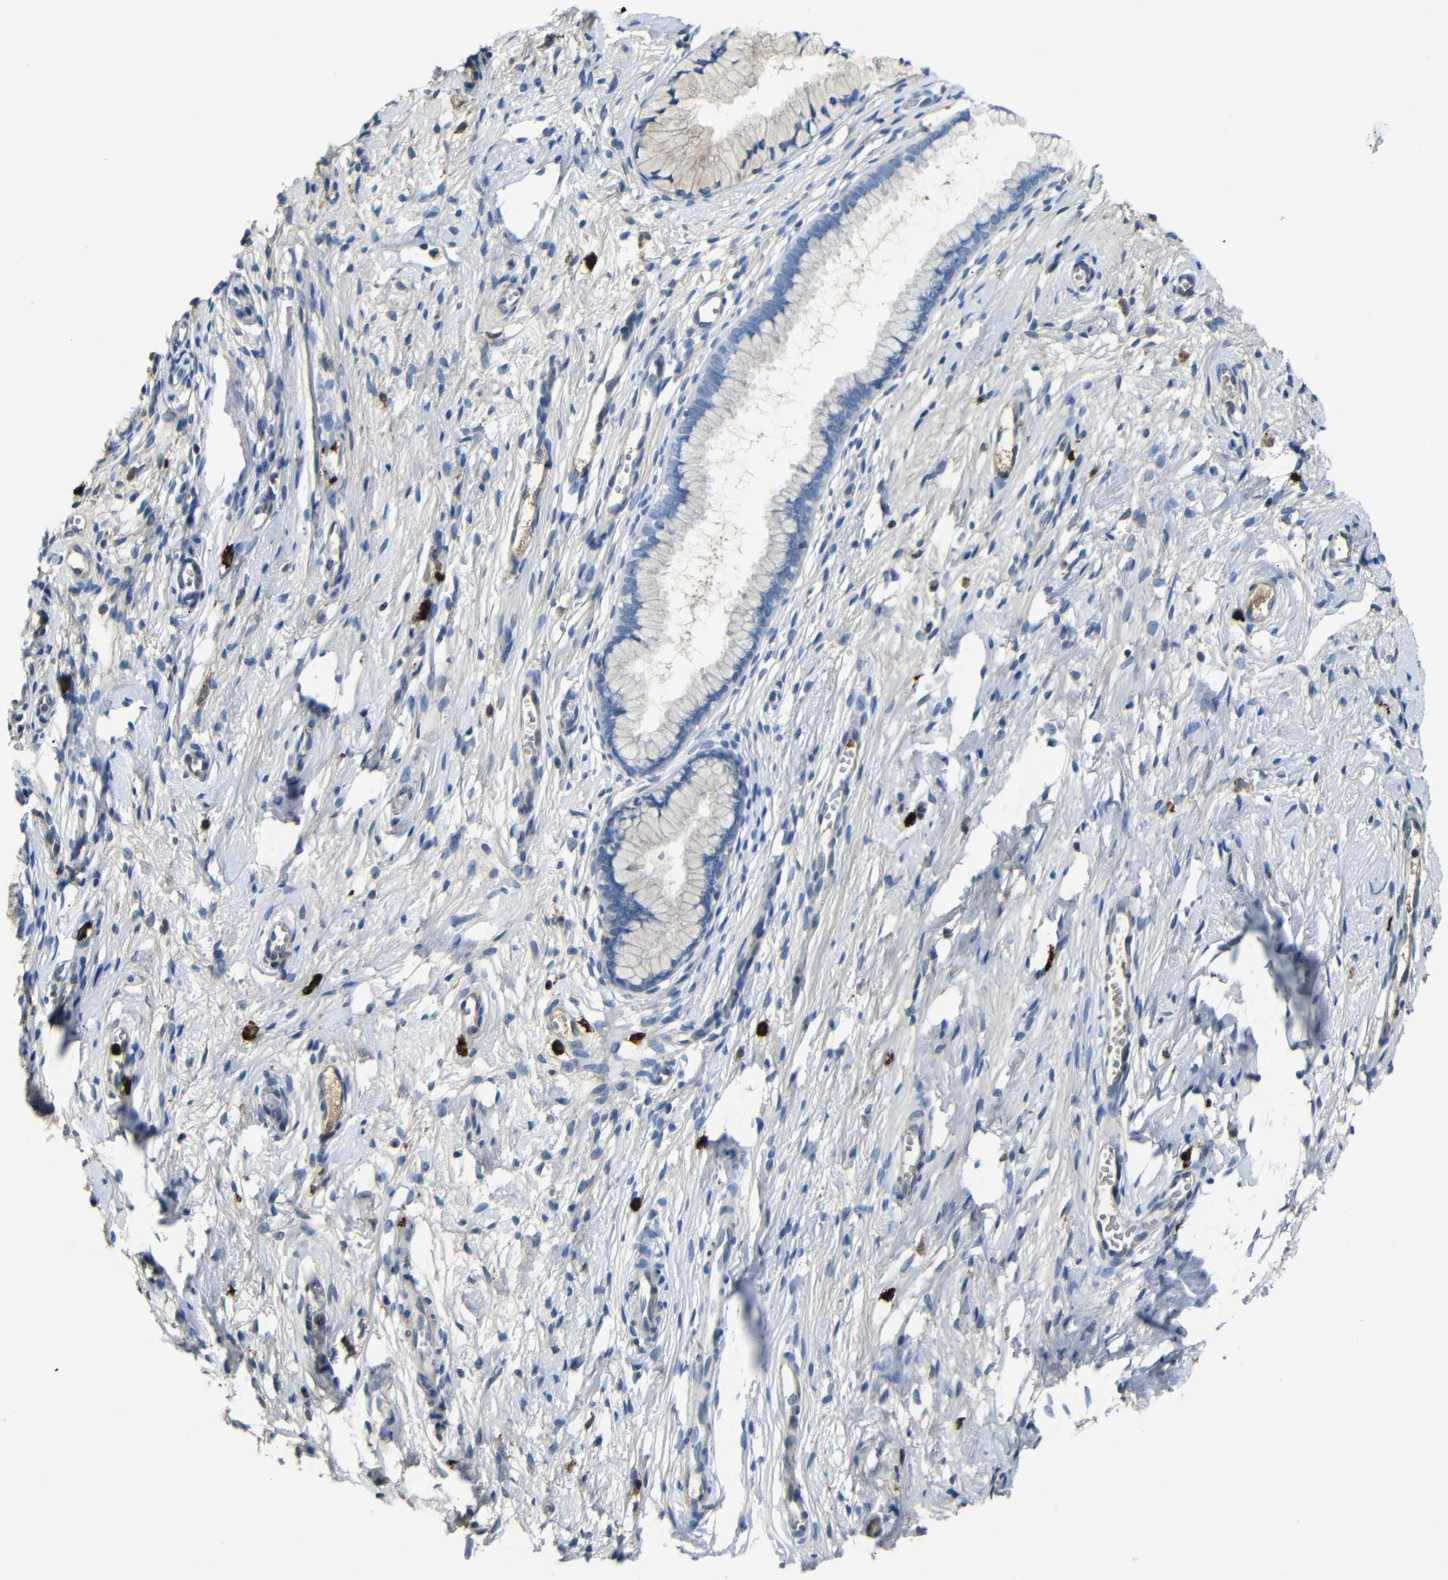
{"staining": {"intensity": "moderate", "quantity": "25%-75%", "location": "cytoplasmic/membranous"}, "tissue": "cervix", "cell_type": "Glandular cells", "image_type": "normal", "snomed": [{"axis": "morphology", "description": "Normal tissue, NOS"}, {"axis": "topography", "description": "Cervix"}], "caption": "Cervix stained with DAB IHC displays medium levels of moderate cytoplasmic/membranous positivity in about 25%-75% of glandular cells.", "gene": "SERPINA1", "patient": {"sex": "female", "age": 65}}